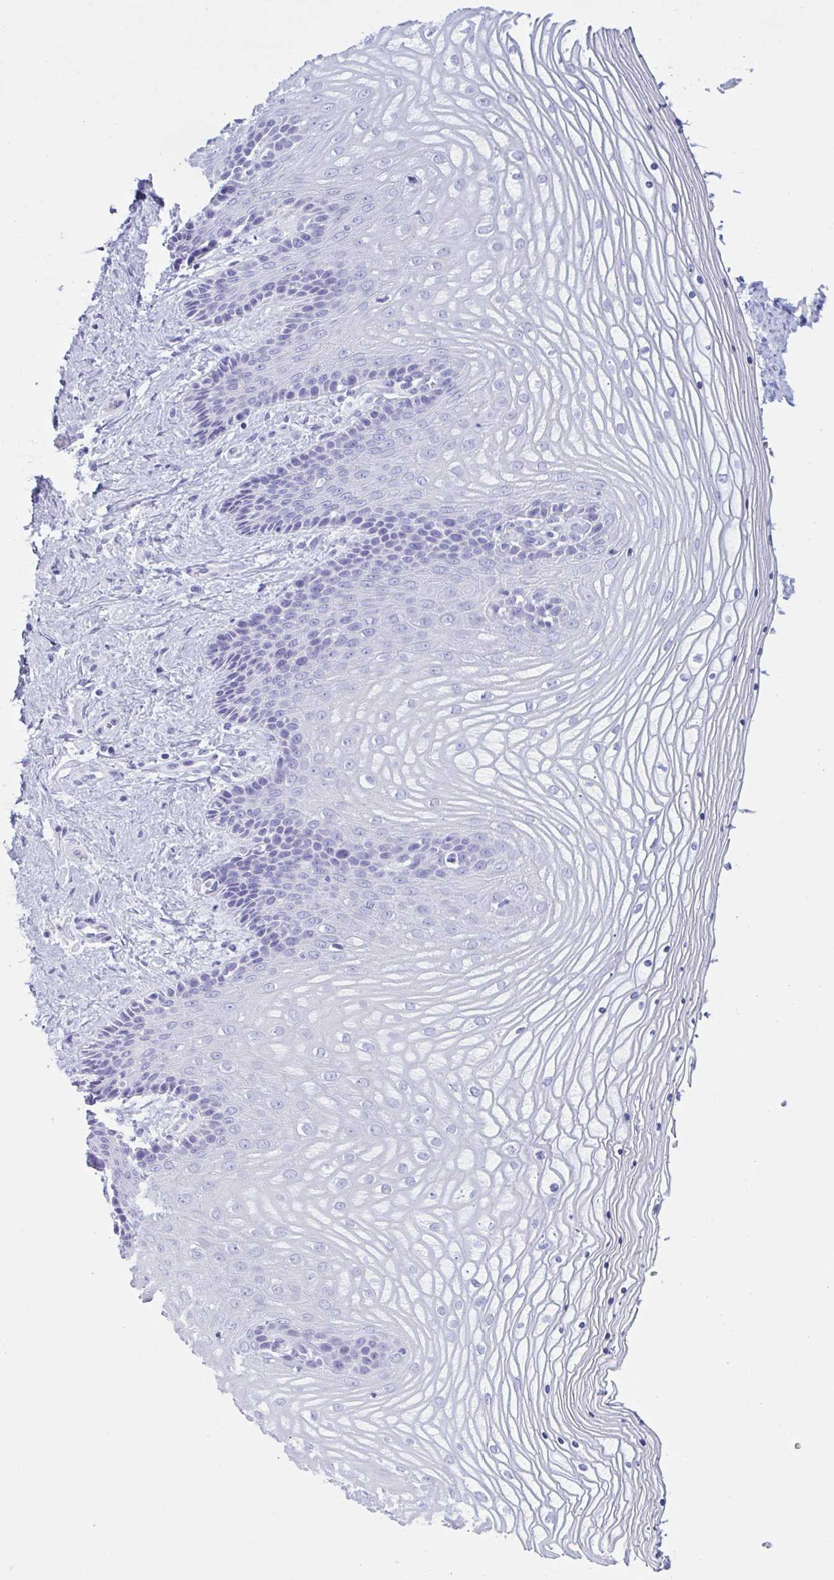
{"staining": {"intensity": "negative", "quantity": "none", "location": "none"}, "tissue": "vagina", "cell_type": "Squamous epithelial cells", "image_type": "normal", "snomed": [{"axis": "morphology", "description": "Normal tissue, NOS"}, {"axis": "topography", "description": "Vagina"}], "caption": "High magnification brightfield microscopy of benign vagina stained with DAB (3,3'-diaminobenzidine) (brown) and counterstained with hematoxylin (blue): squamous epithelial cells show no significant staining. (Brightfield microscopy of DAB immunohistochemistry (IHC) at high magnification).", "gene": "MRGPRG", "patient": {"sex": "female", "age": 45}}